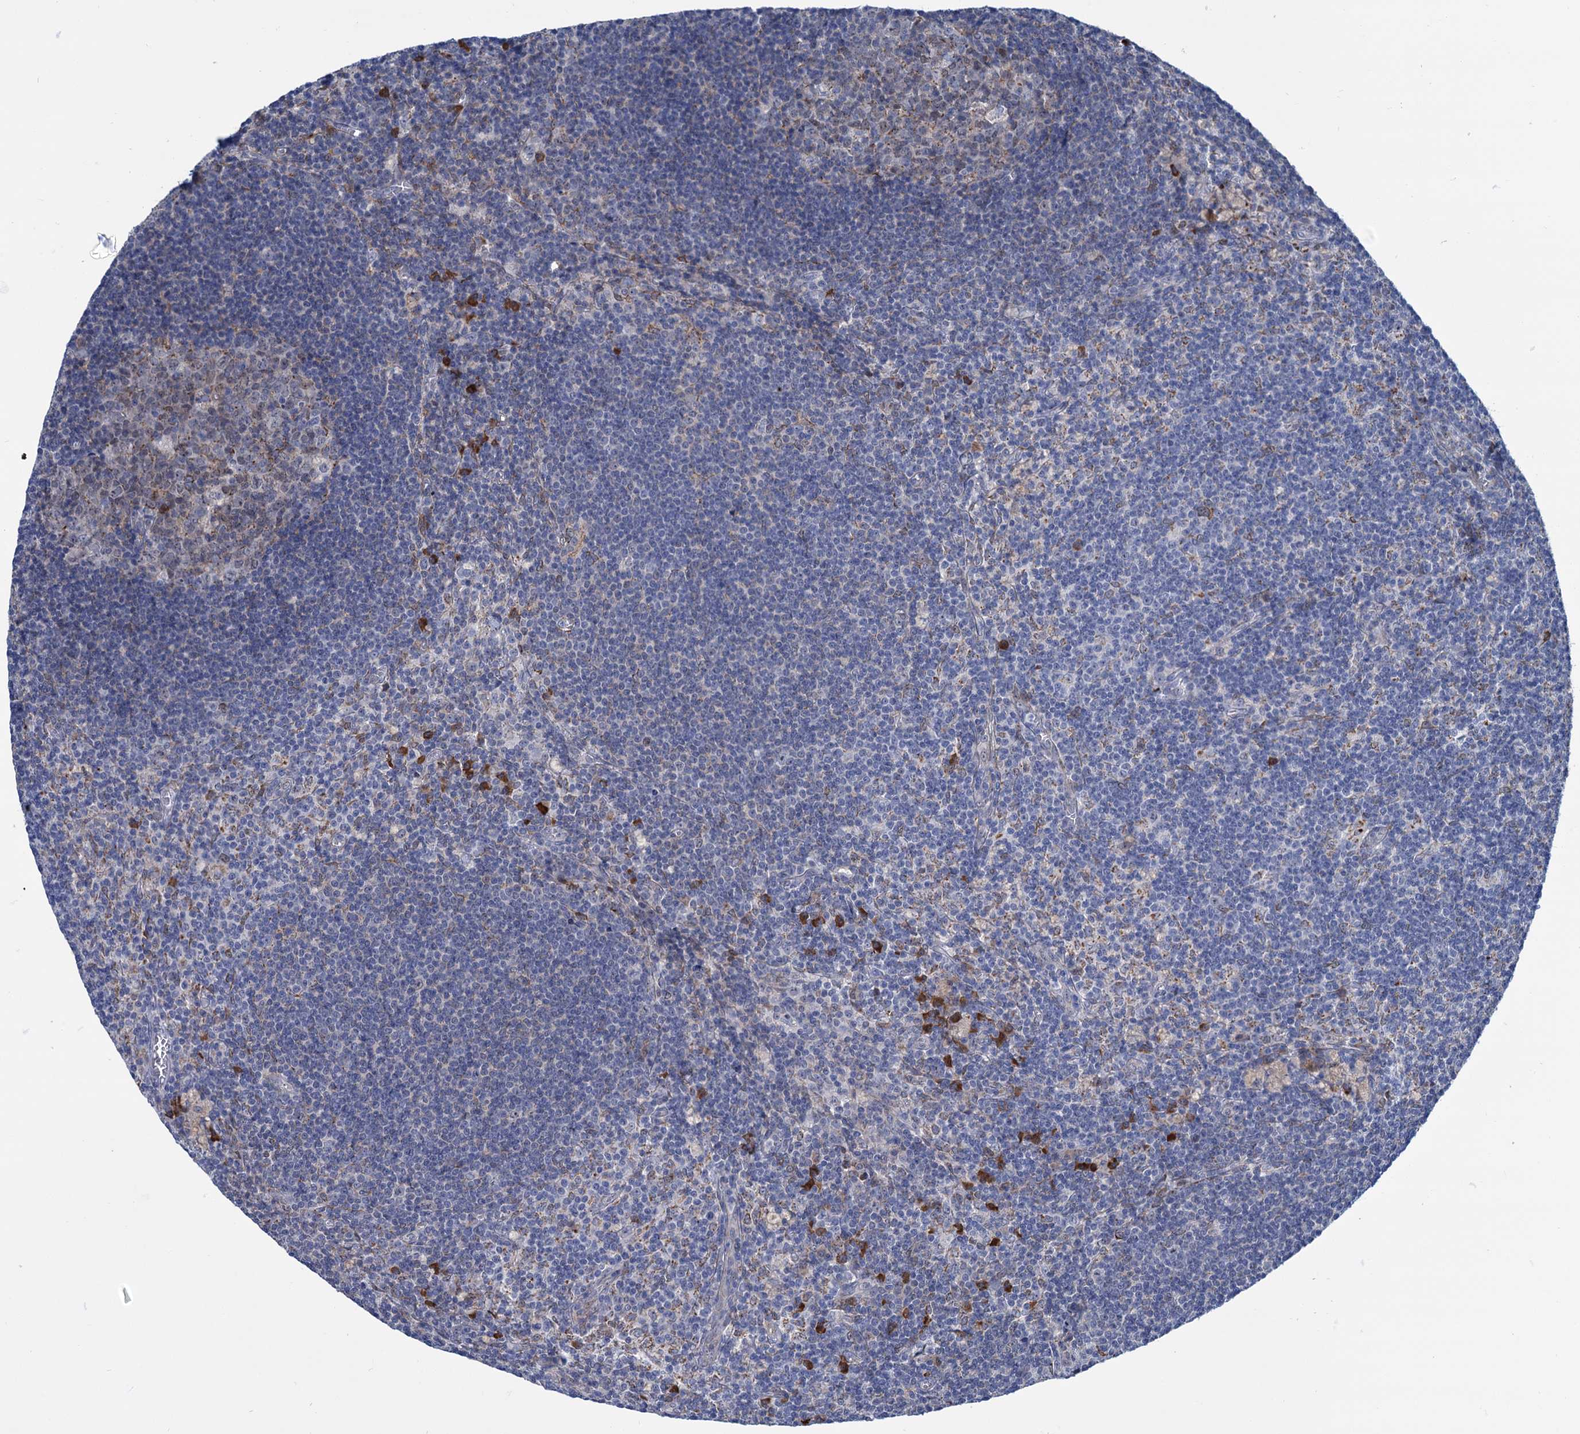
{"staining": {"intensity": "strong", "quantity": "<25%", "location": "cytoplasmic/membranous"}, "tissue": "lymph node", "cell_type": "Germinal center cells", "image_type": "normal", "snomed": [{"axis": "morphology", "description": "Normal tissue, NOS"}, {"axis": "topography", "description": "Lymph node"}], "caption": "Strong cytoplasmic/membranous expression for a protein is appreciated in approximately <25% of germinal center cells of unremarkable lymph node using IHC.", "gene": "LPIN1", "patient": {"sex": "male", "age": 69}}